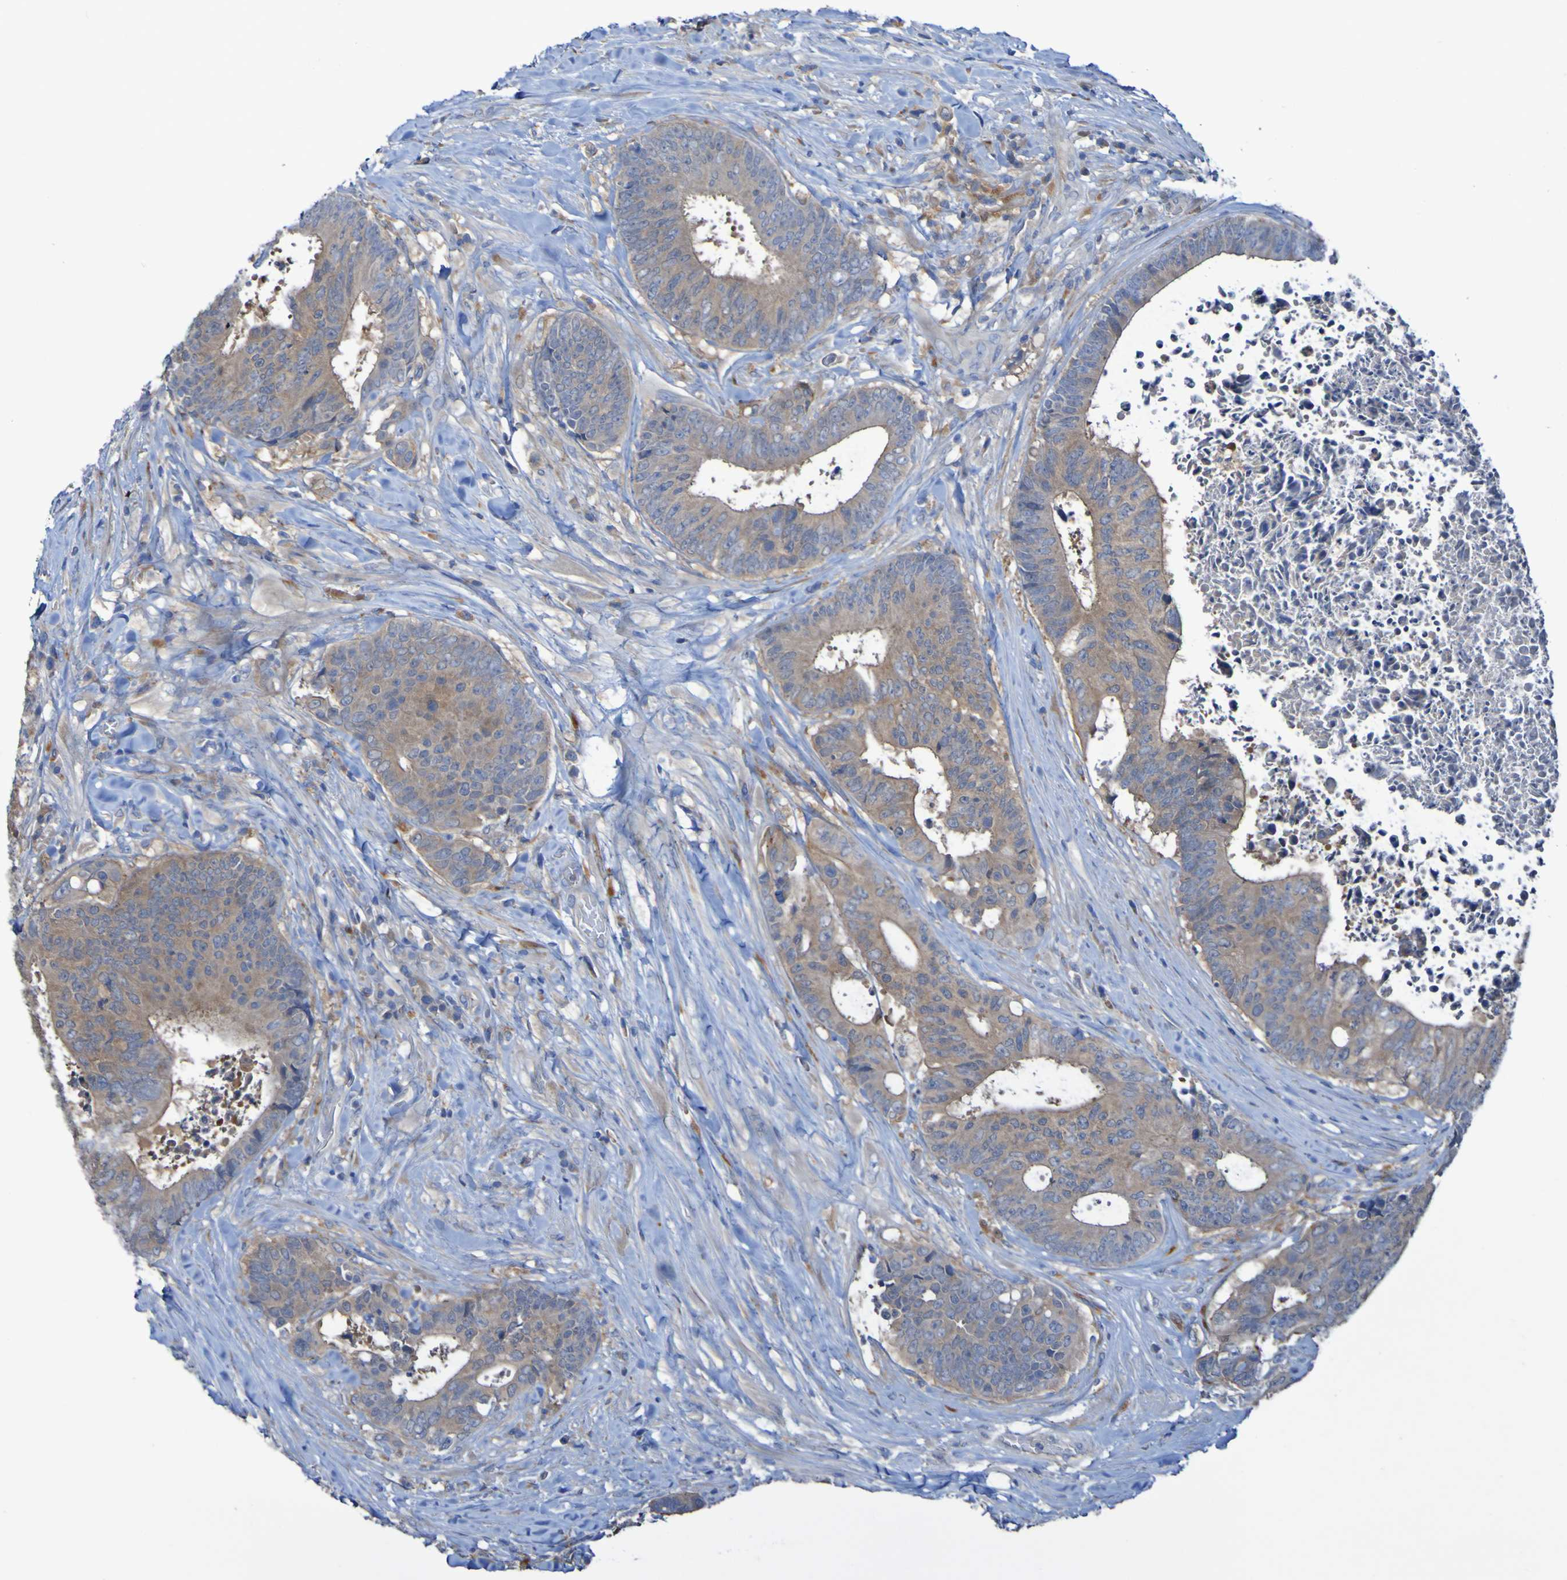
{"staining": {"intensity": "weak", "quantity": ">75%", "location": "cytoplasmic/membranous"}, "tissue": "colorectal cancer", "cell_type": "Tumor cells", "image_type": "cancer", "snomed": [{"axis": "morphology", "description": "Adenocarcinoma, NOS"}, {"axis": "topography", "description": "Rectum"}], "caption": "Protein analysis of colorectal adenocarcinoma tissue reveals weak cytoplasmic/membranous expression in about >75% of tumor cells.", "gene": "ARHGEF16", "patient": {"sex": "male", "age": 72}}